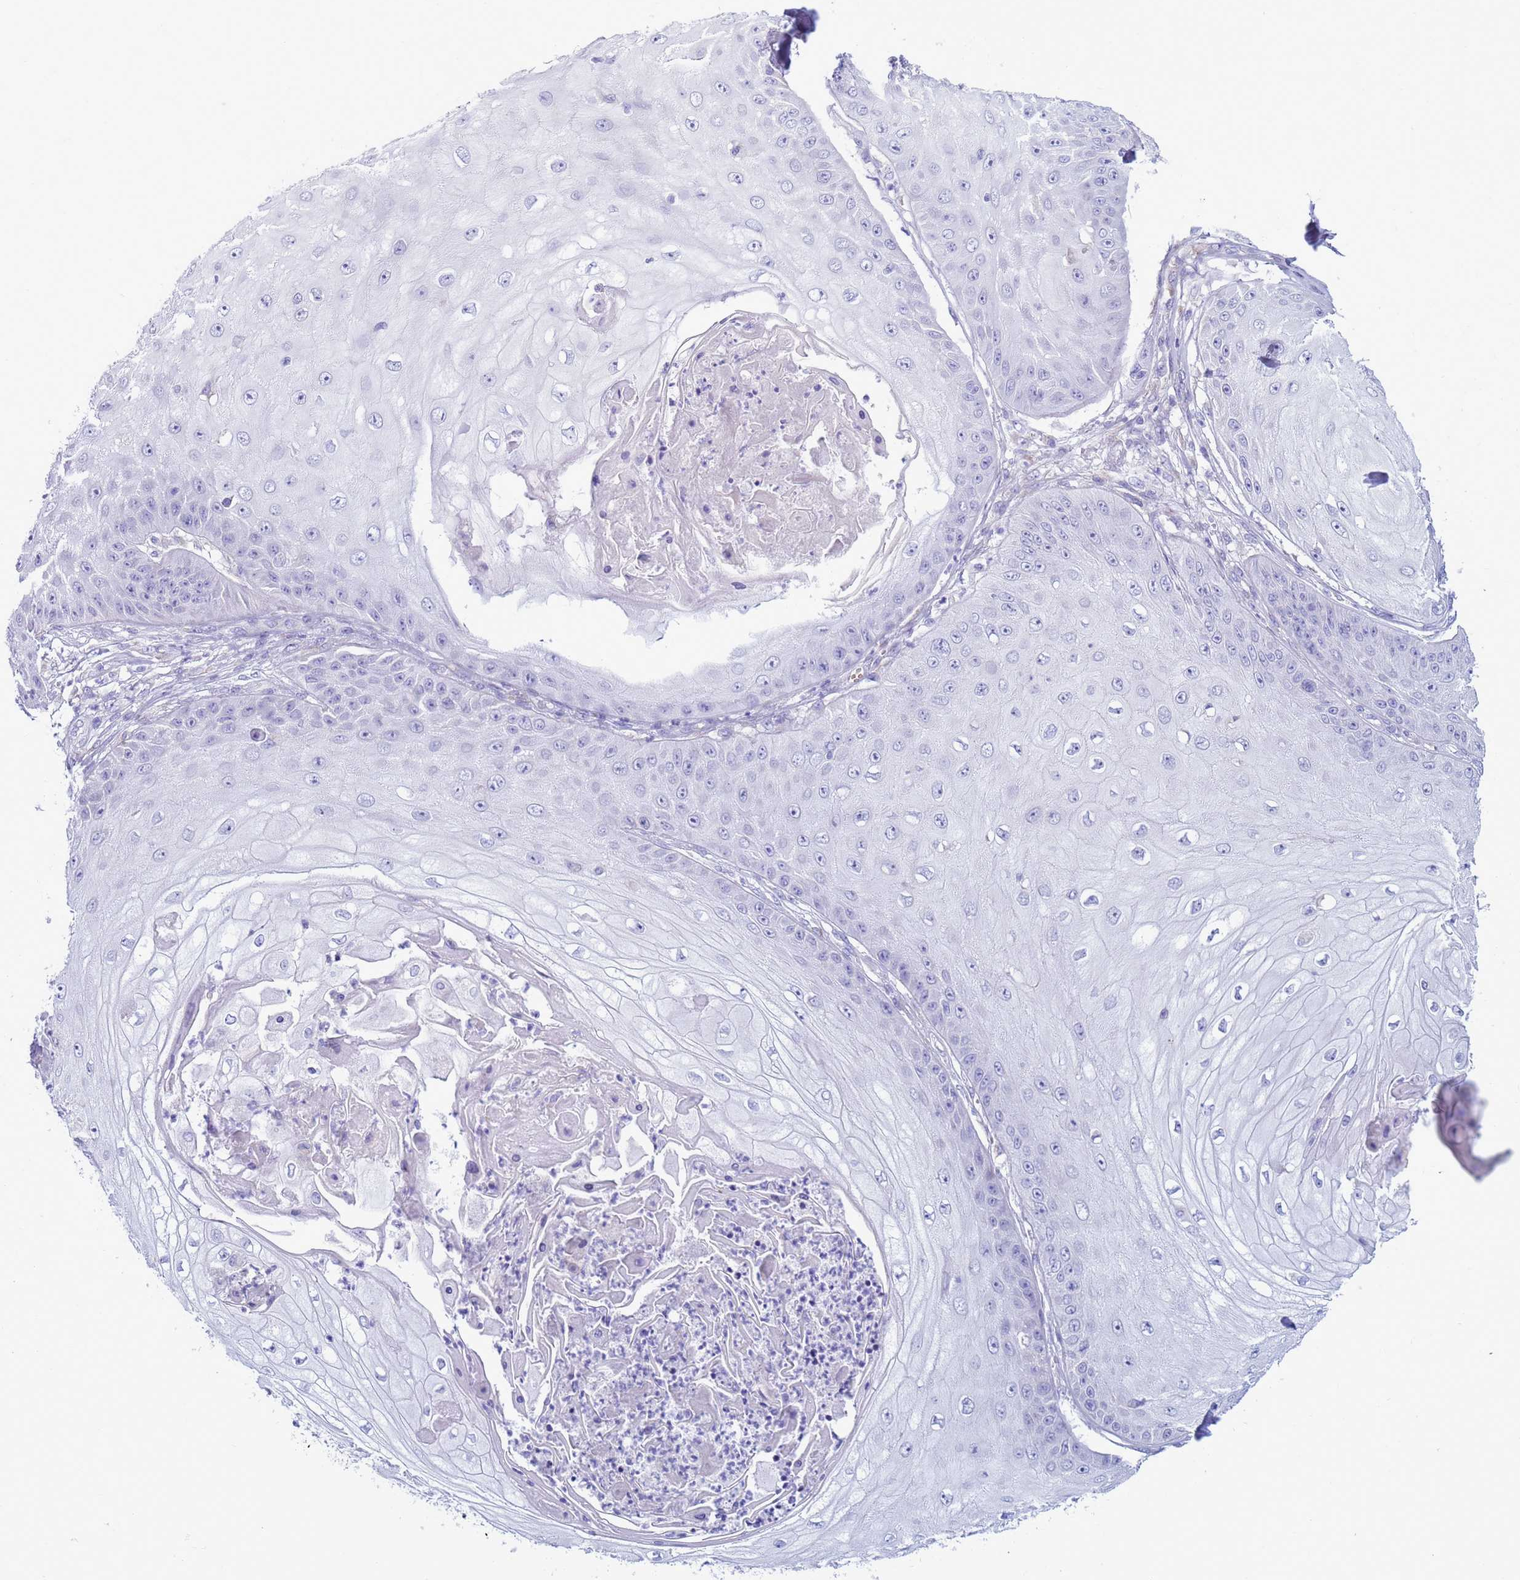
{"staining": {"intensity": "negative", "quantity": "none", "location": "none"}, "tissue": "skin cancer", "cell_type": "Tumor cells", "image_type": "cancer", "snomed": [{"axis": "morphology", "description": "Squamous cell carcinoma, NOS"}, {"axis": "topography", "description": "Skin"}], "caption": "Tumor cells are negative for protein expression in human skin squamous cell carcinoma. (DAB (3,3'-diaminobenzidine) immunohistochemistry with hematoxylin counter stain).", "gene": "ABHD17B", "patient": {"sex": "male", "age": 70}}